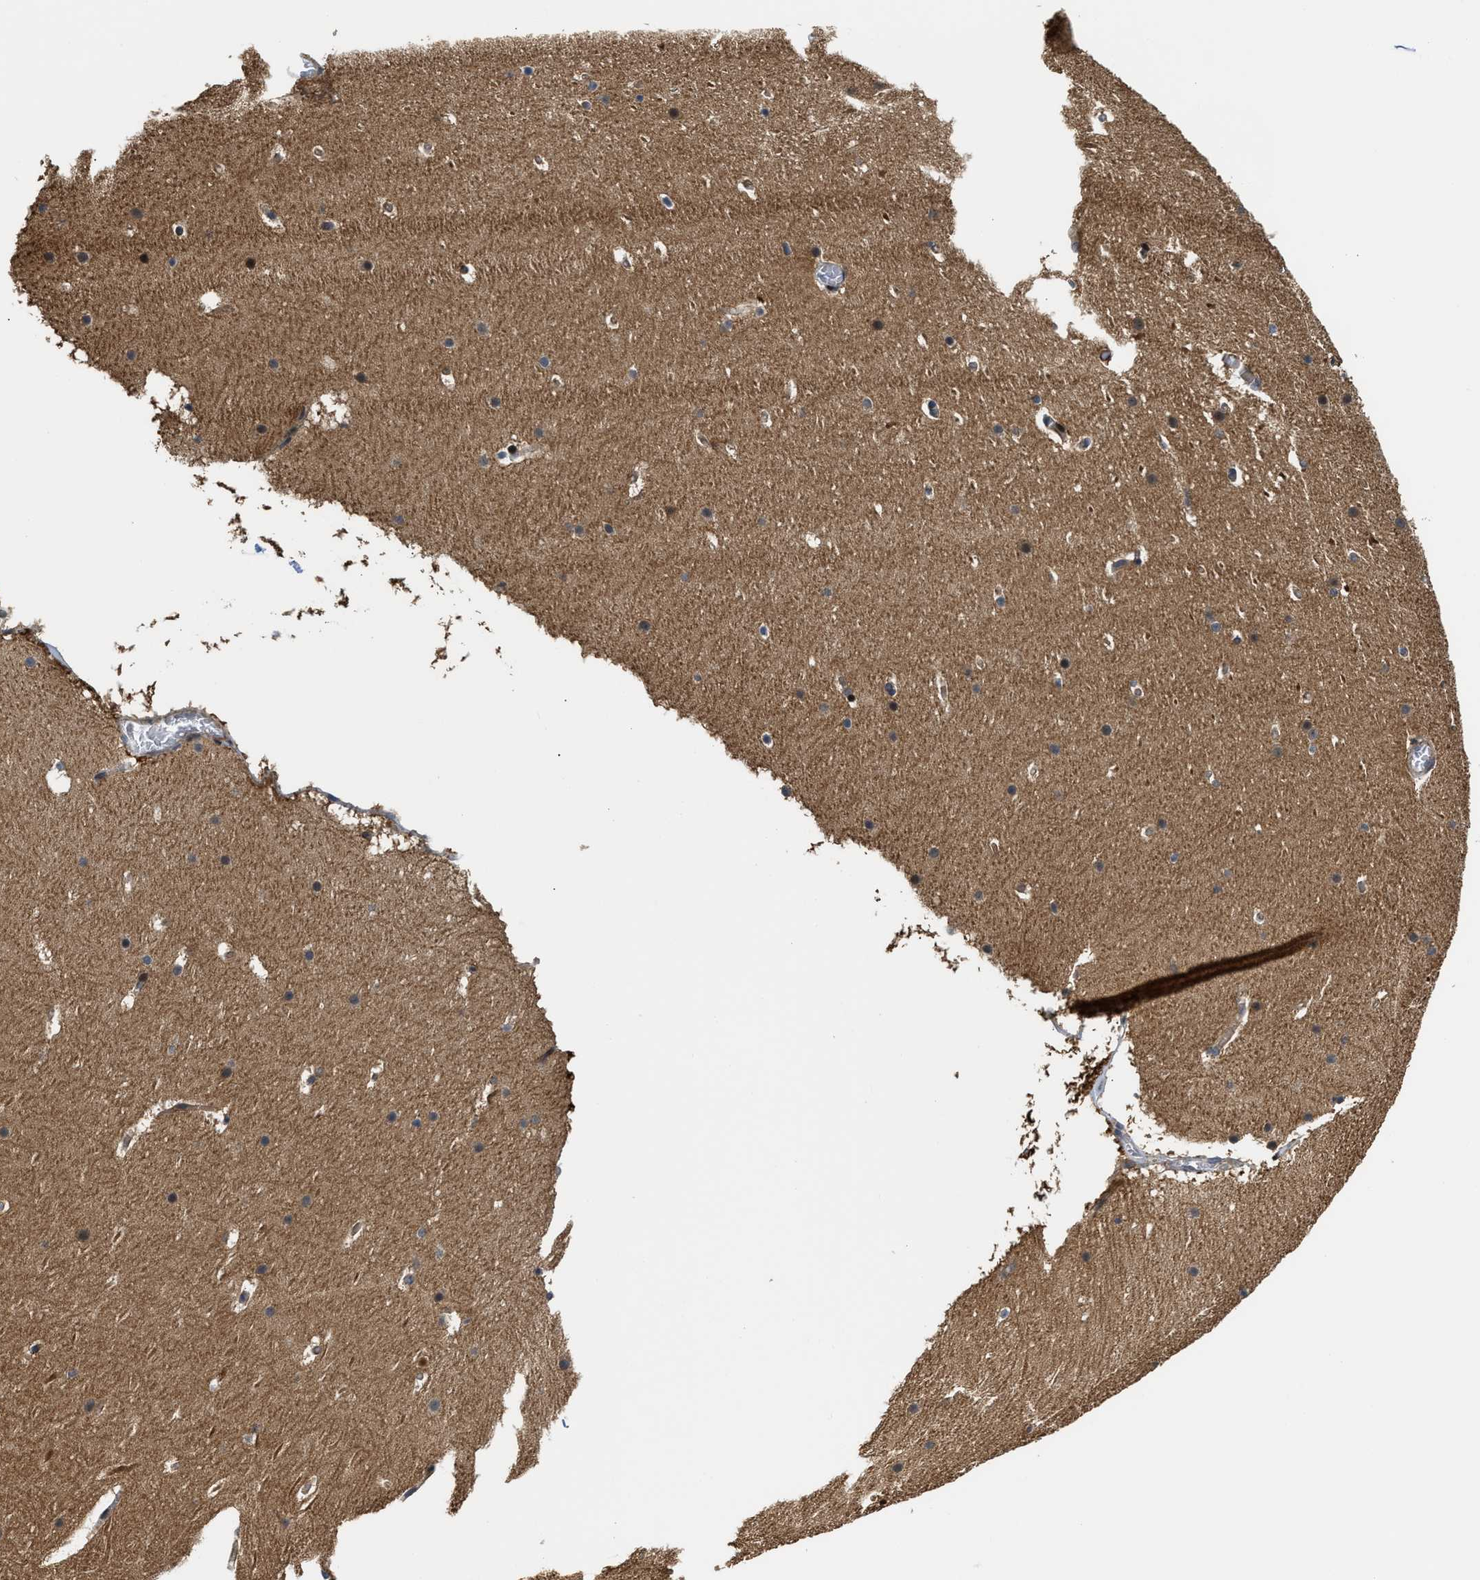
{"staining": {"intensity": "moderate", "quantity": ">75%", "location": "cytoplasmic/membranous"}, "tissue": "cerebellum", "cell_type": "Cells in granular layer", "image_type": "normal", "snomed": [{"axis": "morphology", "description": "Normal tissue, NOS"}, {"axis": "topography", "description": "Cerebellum"}], "caption": "Protein expression by immunohistochemistry (IHC) demonstrates moderate cytoplasmic/membranous staining in about >75% of cells in granular layer in benign cerebellum.", "gene": "ALDH3A2", "patient": {"sex": "male", "age": 45}}